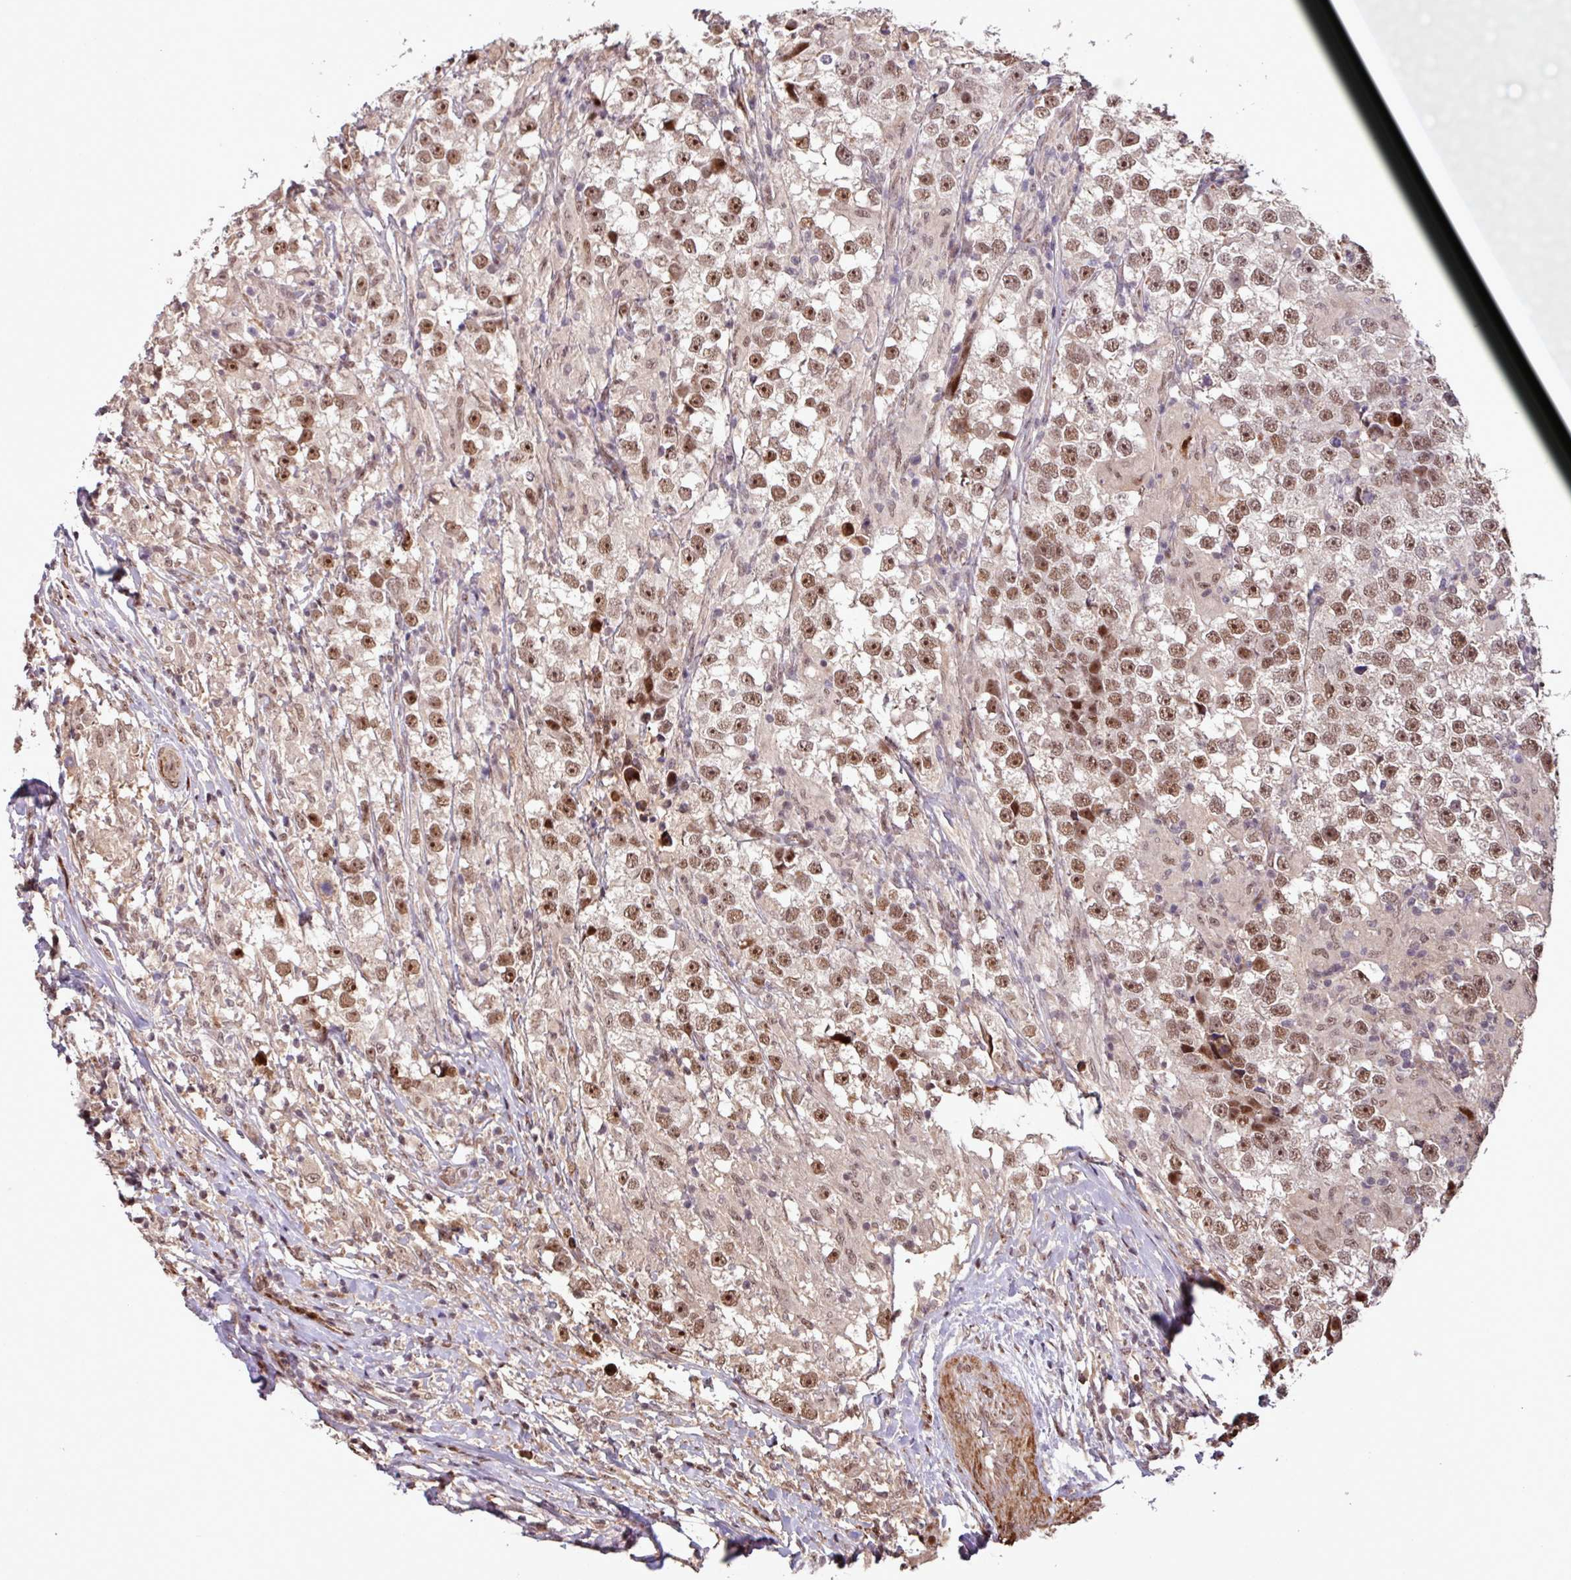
{"staining": {"intensity": "moderate", "quantity": ">75%", "location": "nuclear"}, "tissue": "testis cancer", "cell_type": "Tumor cells", "image_type": "cancer", "snomed": [{"axis": "morphology", "description": "Seminoma, NOS"}, {"axis": "topography", "description": "Testis"}], "caption": "Immunohistochemical staining of testis seminoma demonstrates medium levels of moderate nuclear protein positivity in about >75% of tumor cells. (Brightfield microscopy of DAB IHC at high magnification).", "gene": "SLC22A24", "patient": {"sex": "male", "age": 46}}